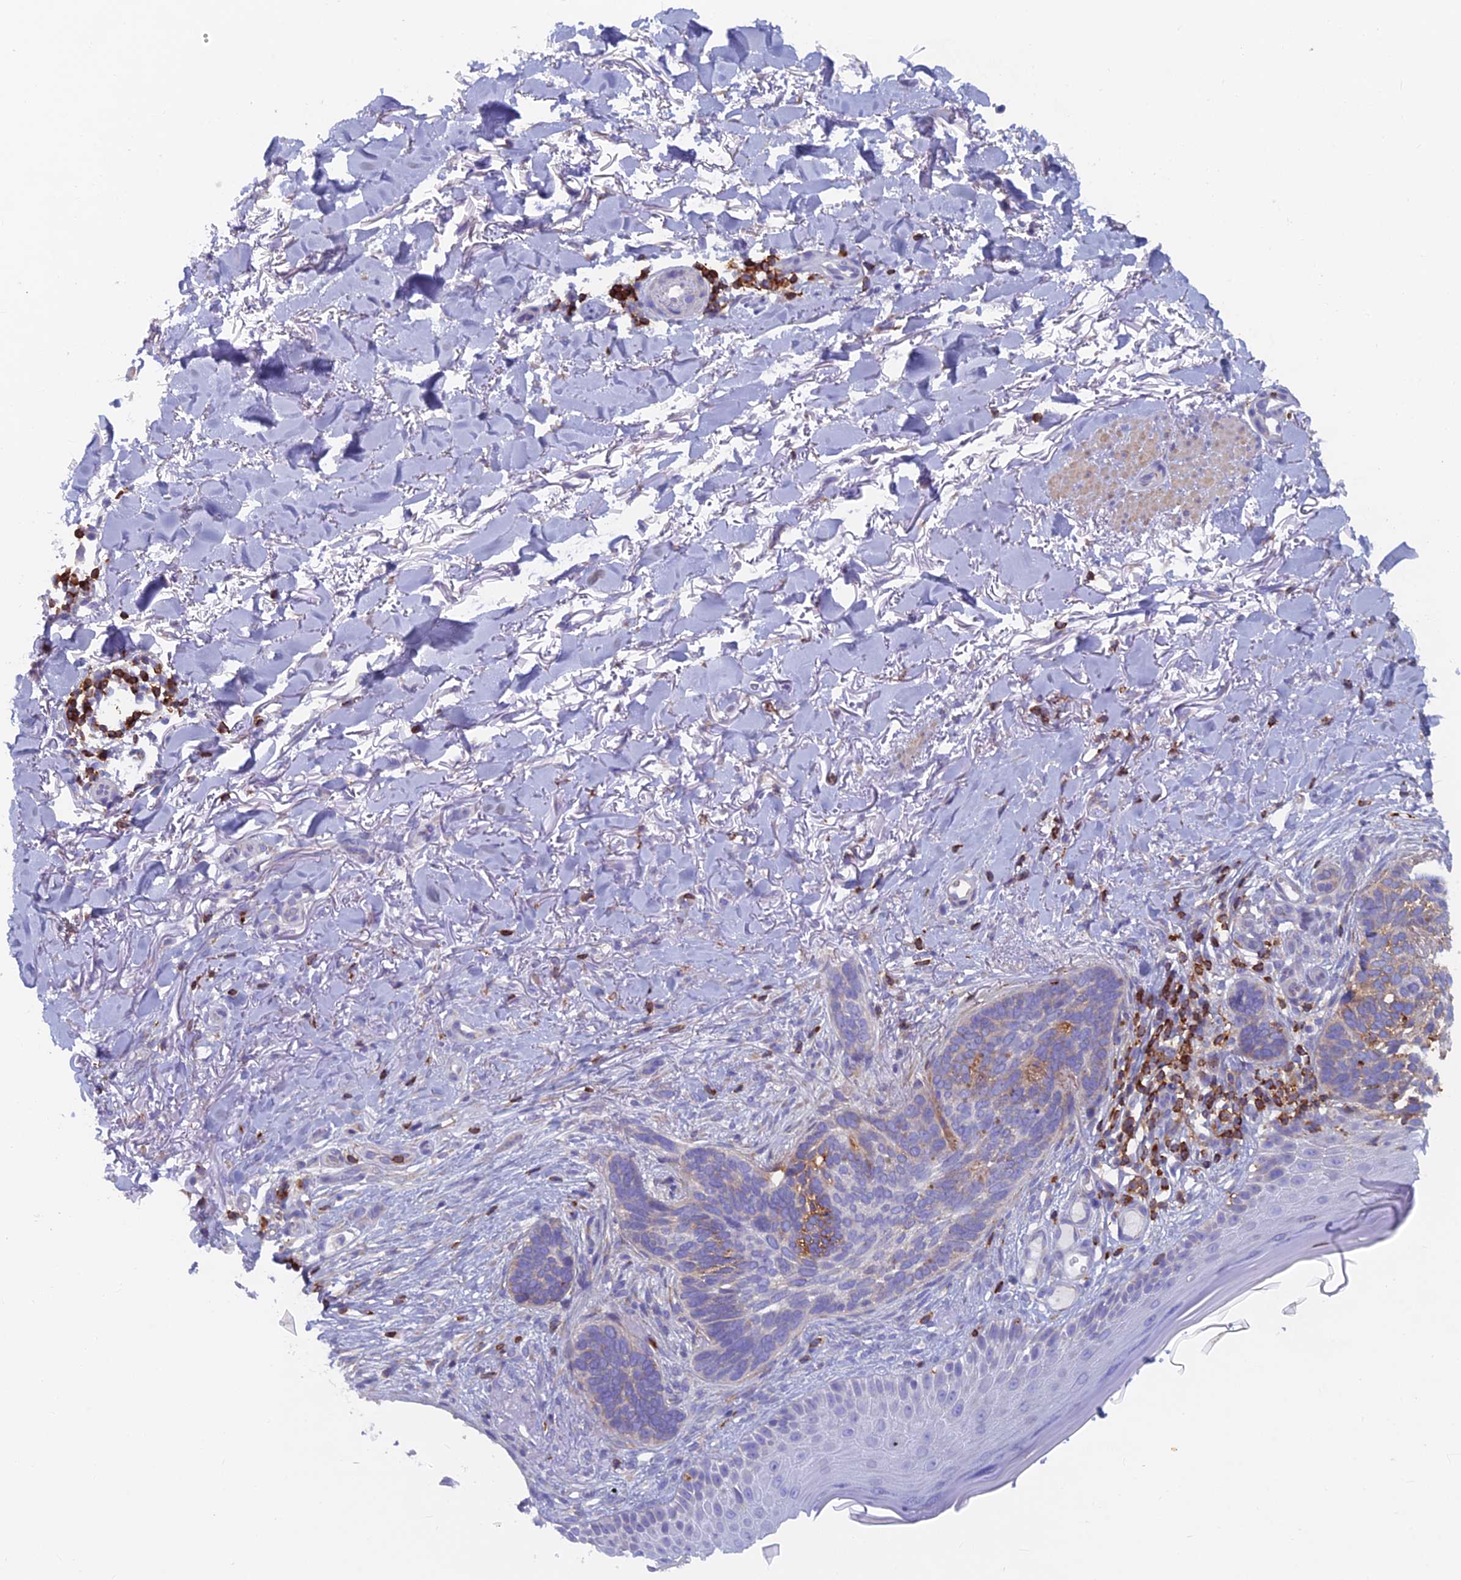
{"staining": {"intensity": "negative", "quantity": "none", "location": "none"}, "tissue": "skin cancer", "cell_type": "Tumor cells", "image_type": "cancer", "snomed": [{"axis": "morphology", "description": "Normal tissue, NOS"}, {"axis": "morphology", "description": "Basal cell carcinoma"}, {"axis": "topography", "description": "Skin"}], "caption": "The photomicrograph demonstrates no significant expression in tumor cells of skin cancer.", "gene": "ABI3BP", "patient": {"sex": "female", "age": 67}}